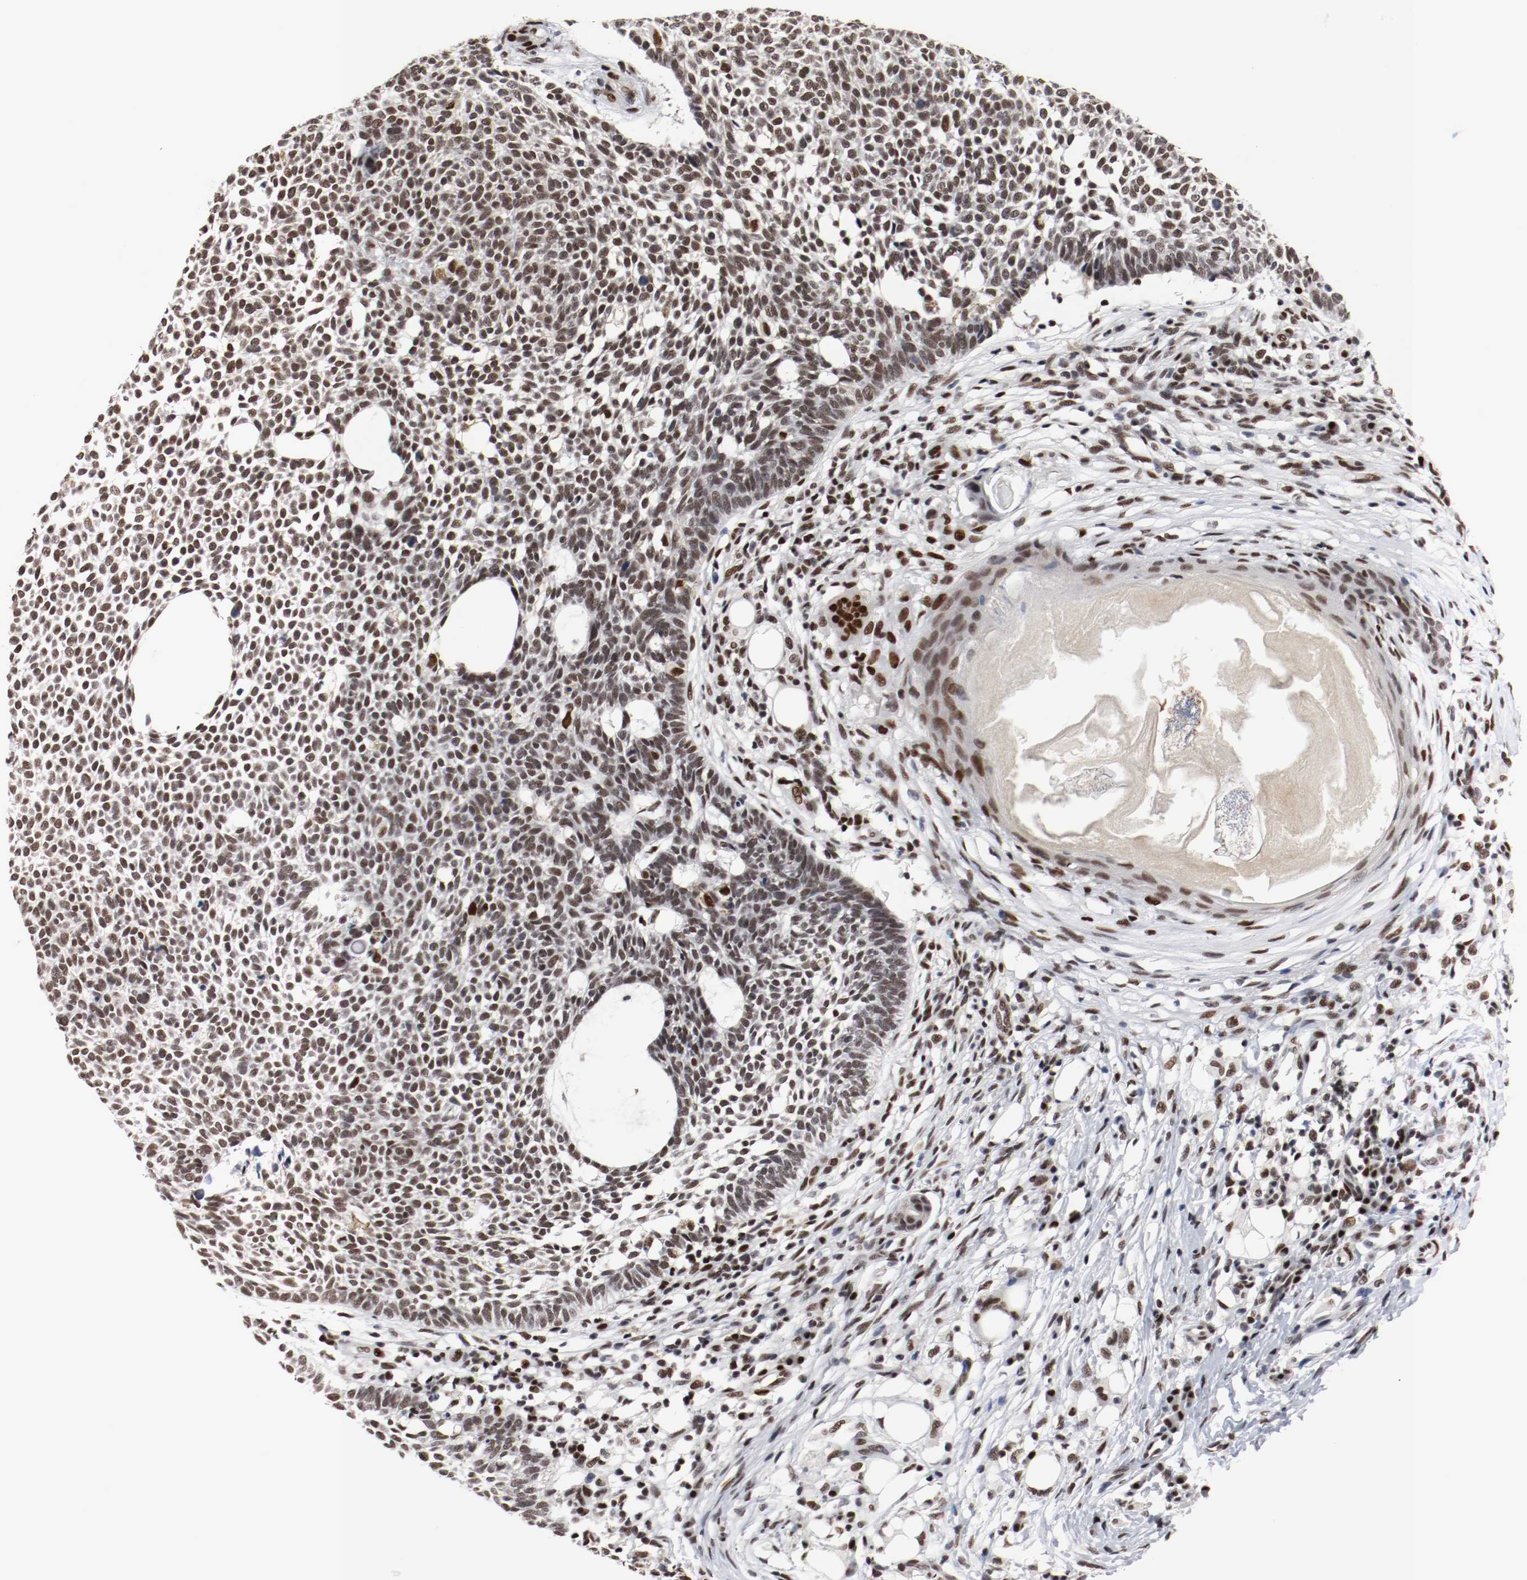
{"staining": {"intensity": "weak", "quantity": ">75%", "location": "nuclear"}, "tissue": "skin cancer", "cell_type": "Tumor cells", "image_type": "cancer", "snomed": [{"axis": "morphology", "description": "Normal tissue, NOS"}, {"axis": "morphology", "description": "Basal cell carcinoma"}, {"axis": "topography", "description": "Skin"}], "caption": "The histopathology image displays a brown stain indicating the presence of a protein in the nuclear of tumor cells in skin cancer (basal cell carcinoma).", "gene": "MEF2D", "patient": {"sex": "male", "age": 87}}